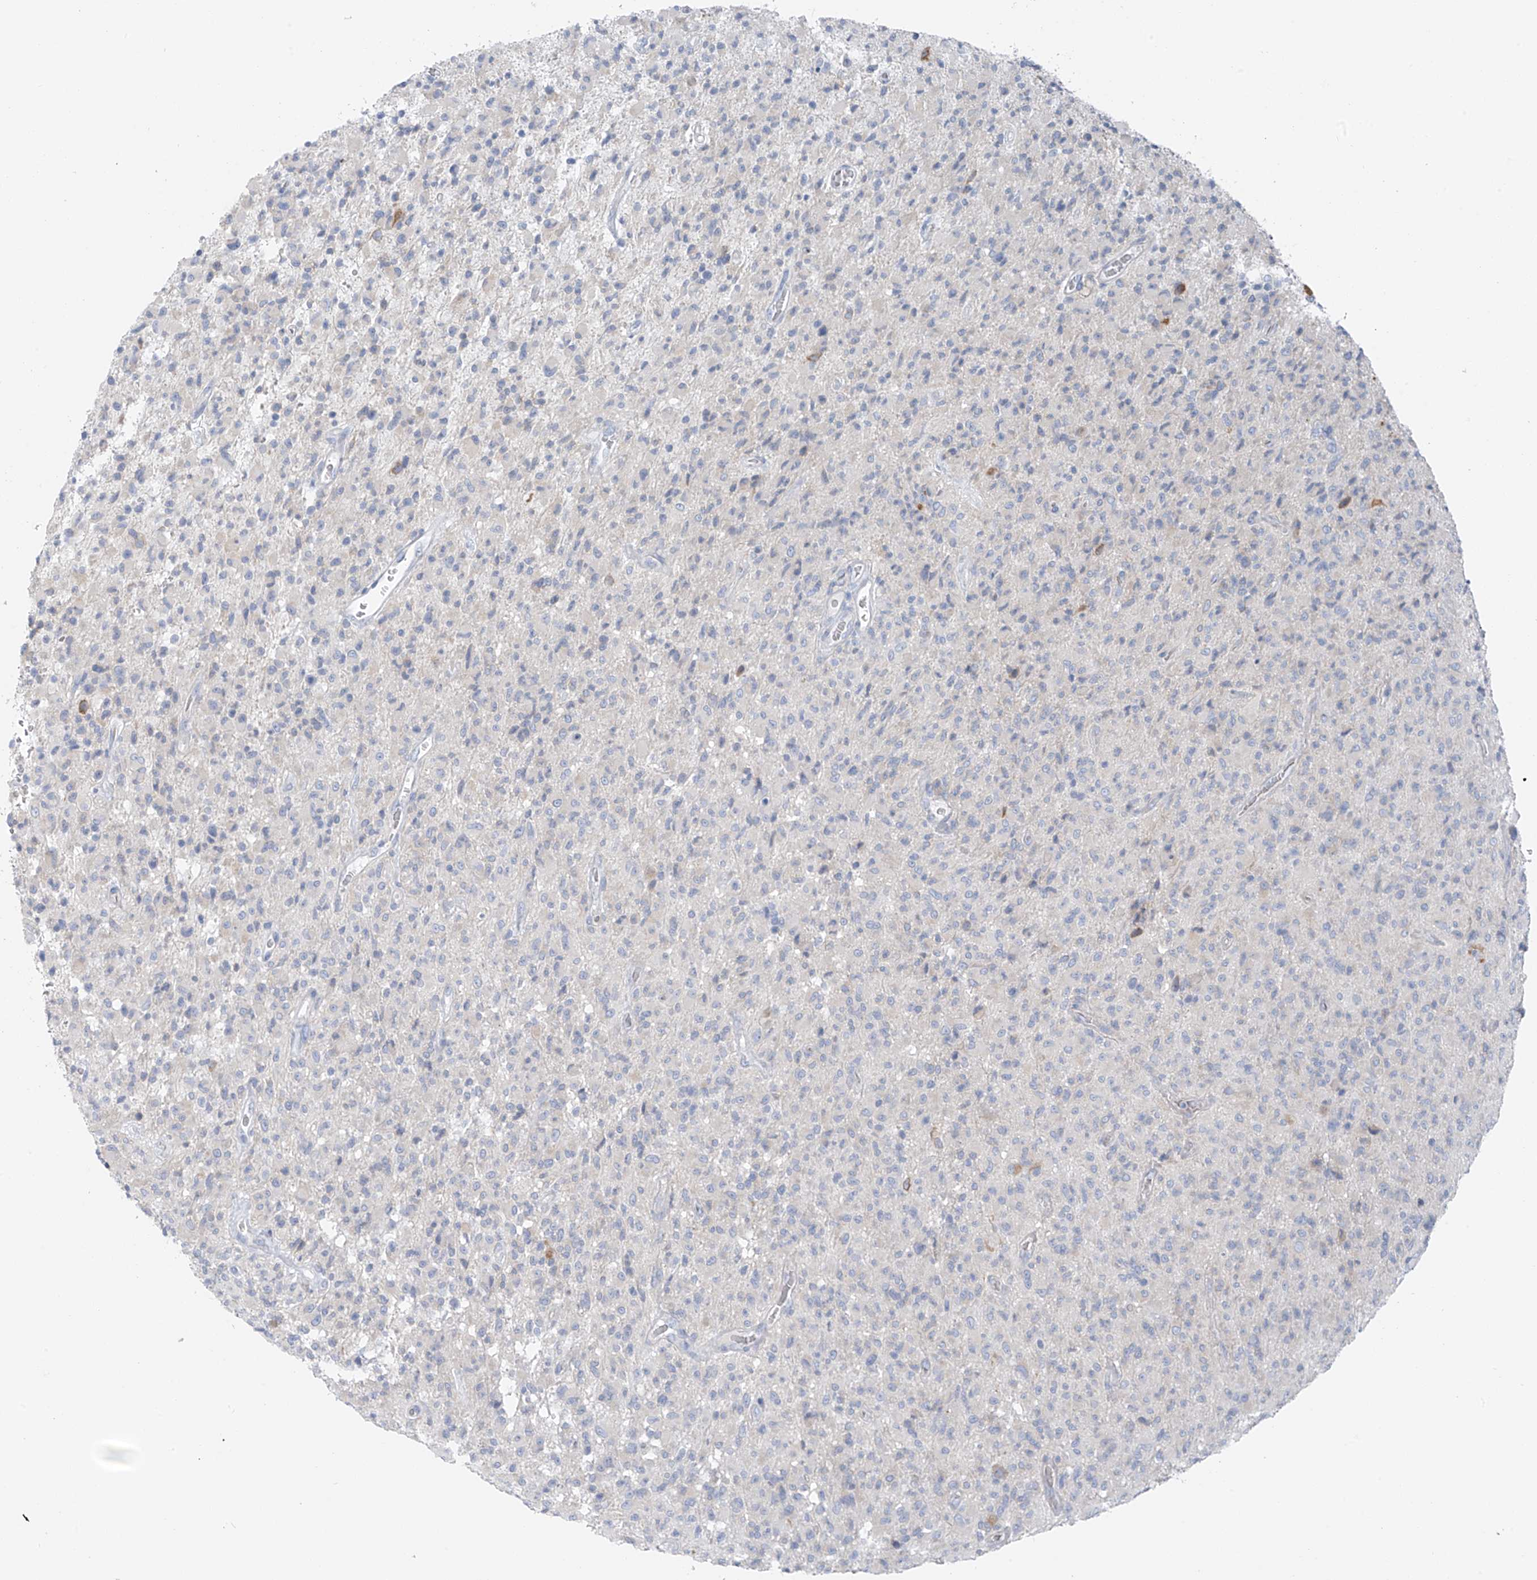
{"staining": {"intensity": "negative", "quantity": "none", "location": "none"}, "tissue": "glioma", "cell_type": "Tumor cells", "image_type": "cancer", "snomed": [{"axis": "morphology", "description": "Glioma, malignant, High grade"}, {"axis": "topography", "description": "Brain"}], "caption": "DAB (3,3'-diaminobenzidine) immunohistochemical staining of malignant high-grade glioma displays no significant staining in tumor cells.", "gene": "POMGNT2", "patient": {"sex": "female", "age": 57}}